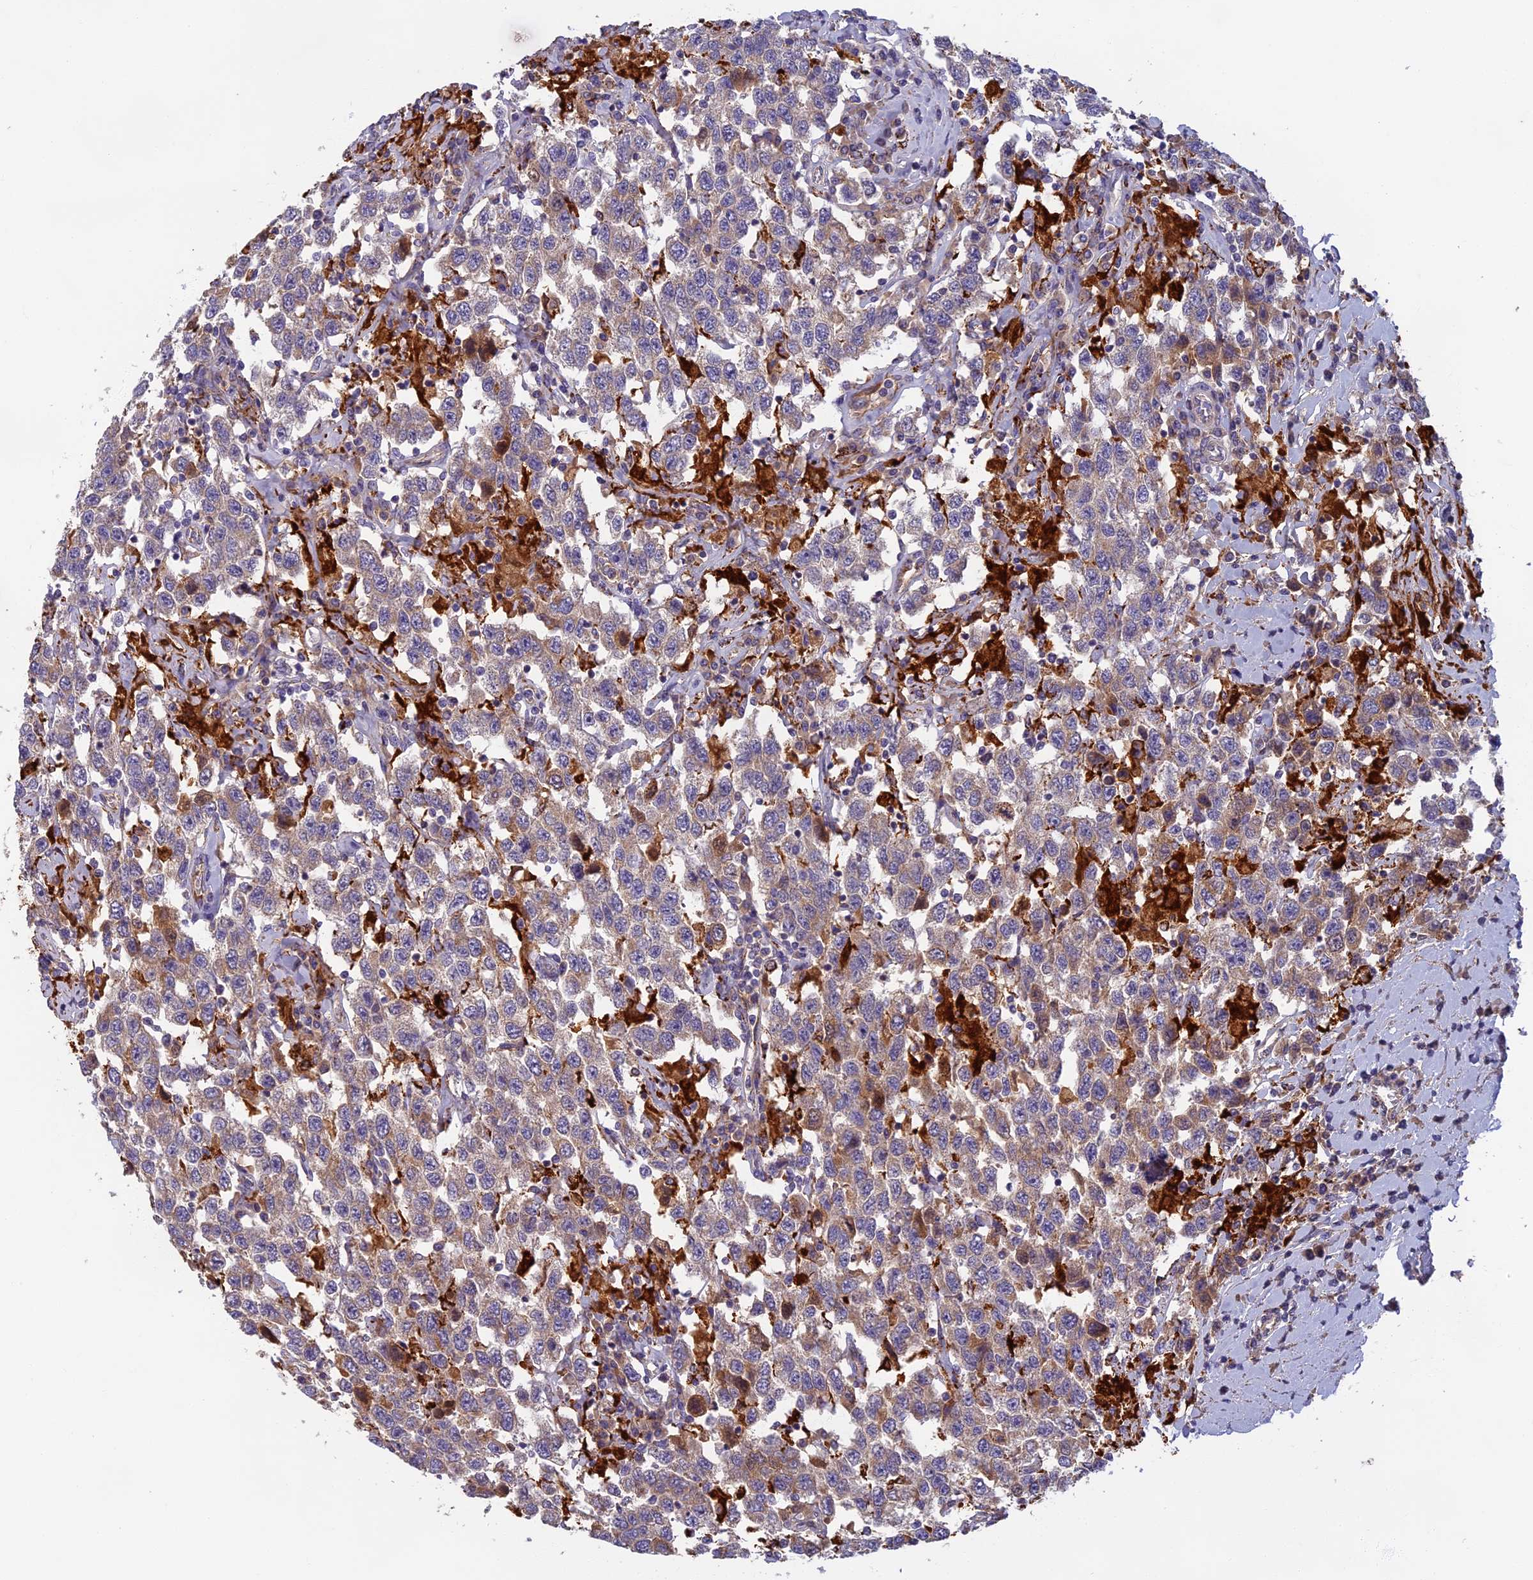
{"staining": {"intensity": "weak", "quantity": "25%-75%", "location": "cytoplasmic/membranous"}, "tissue": "testis cancer", "cell_type": "Tumor cells", "image_type": "cancer", "snomed": [{"axis": "morphology", "description": "Seminoma, NOS"}, {"axis": "topography", "description": "Testis"}], "caption": "An IHC image of tumor tissue is shown. Protein staining in brown highlights weak cytoplasmic/membranous positivity in testis cancer within tumor cells.", "gene": "SEMA7A", "patient": {"sex": "male", "age": 41}}